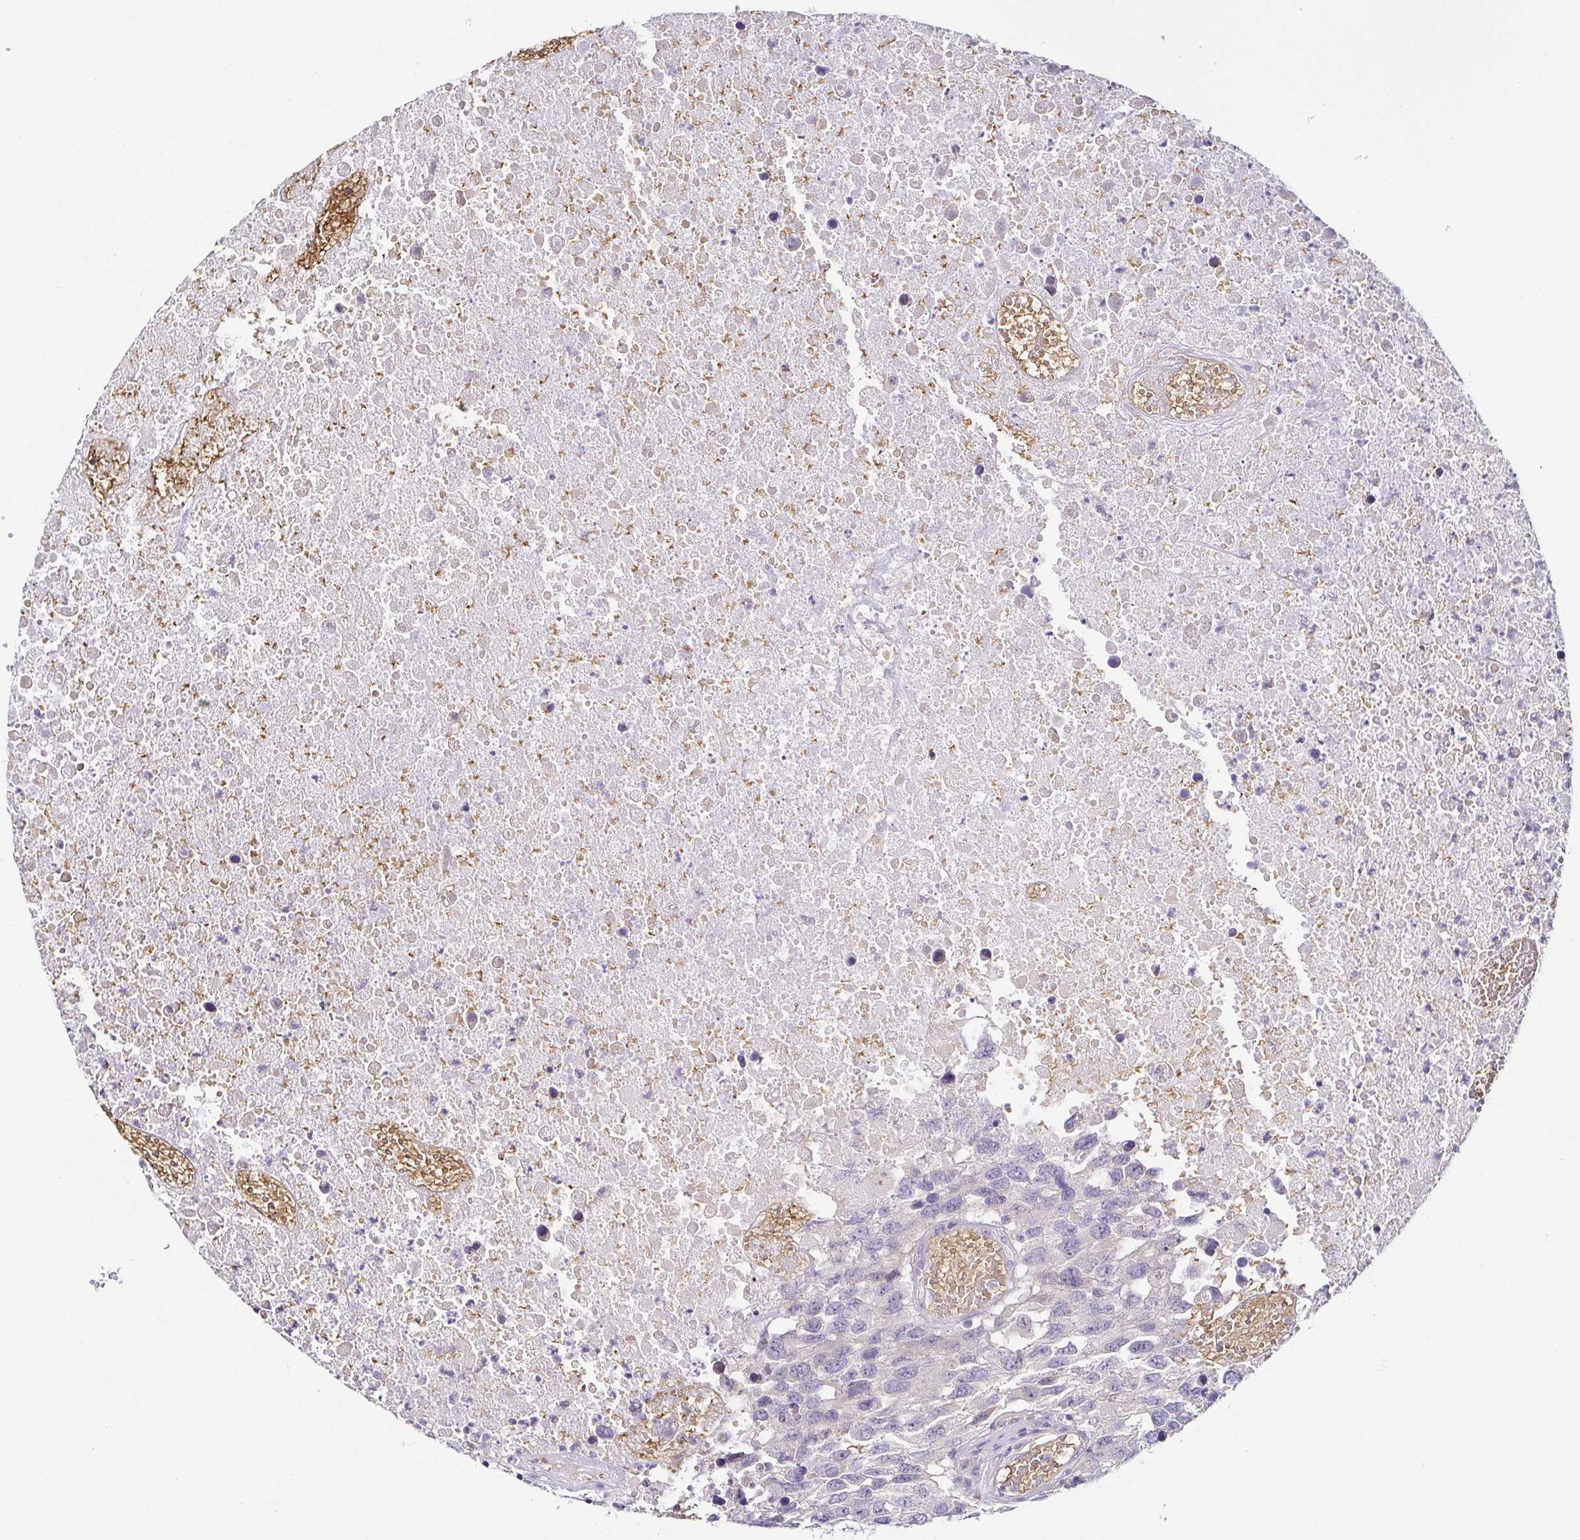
{"staining": {"intensity": "negative", "quantity": "none", "location": "none"}, "tissue": "testis cancer", "cell_type": "Tumor cells", "image_type": "cancer", "snomed": [{"axis": "morphology", "description": "Carcinoma, Embryonal, NOS"}, {"axis": "topography", "description": "Testis"}], "caption": "High power microscopy photomicrograph of an immunohistochemistry photomicrograph of embryonal carcinoma (testis), revealing no significant expression in tumor cells.", "gene": "FAM162B", "patient": {"sex": "male", "age": 83}}